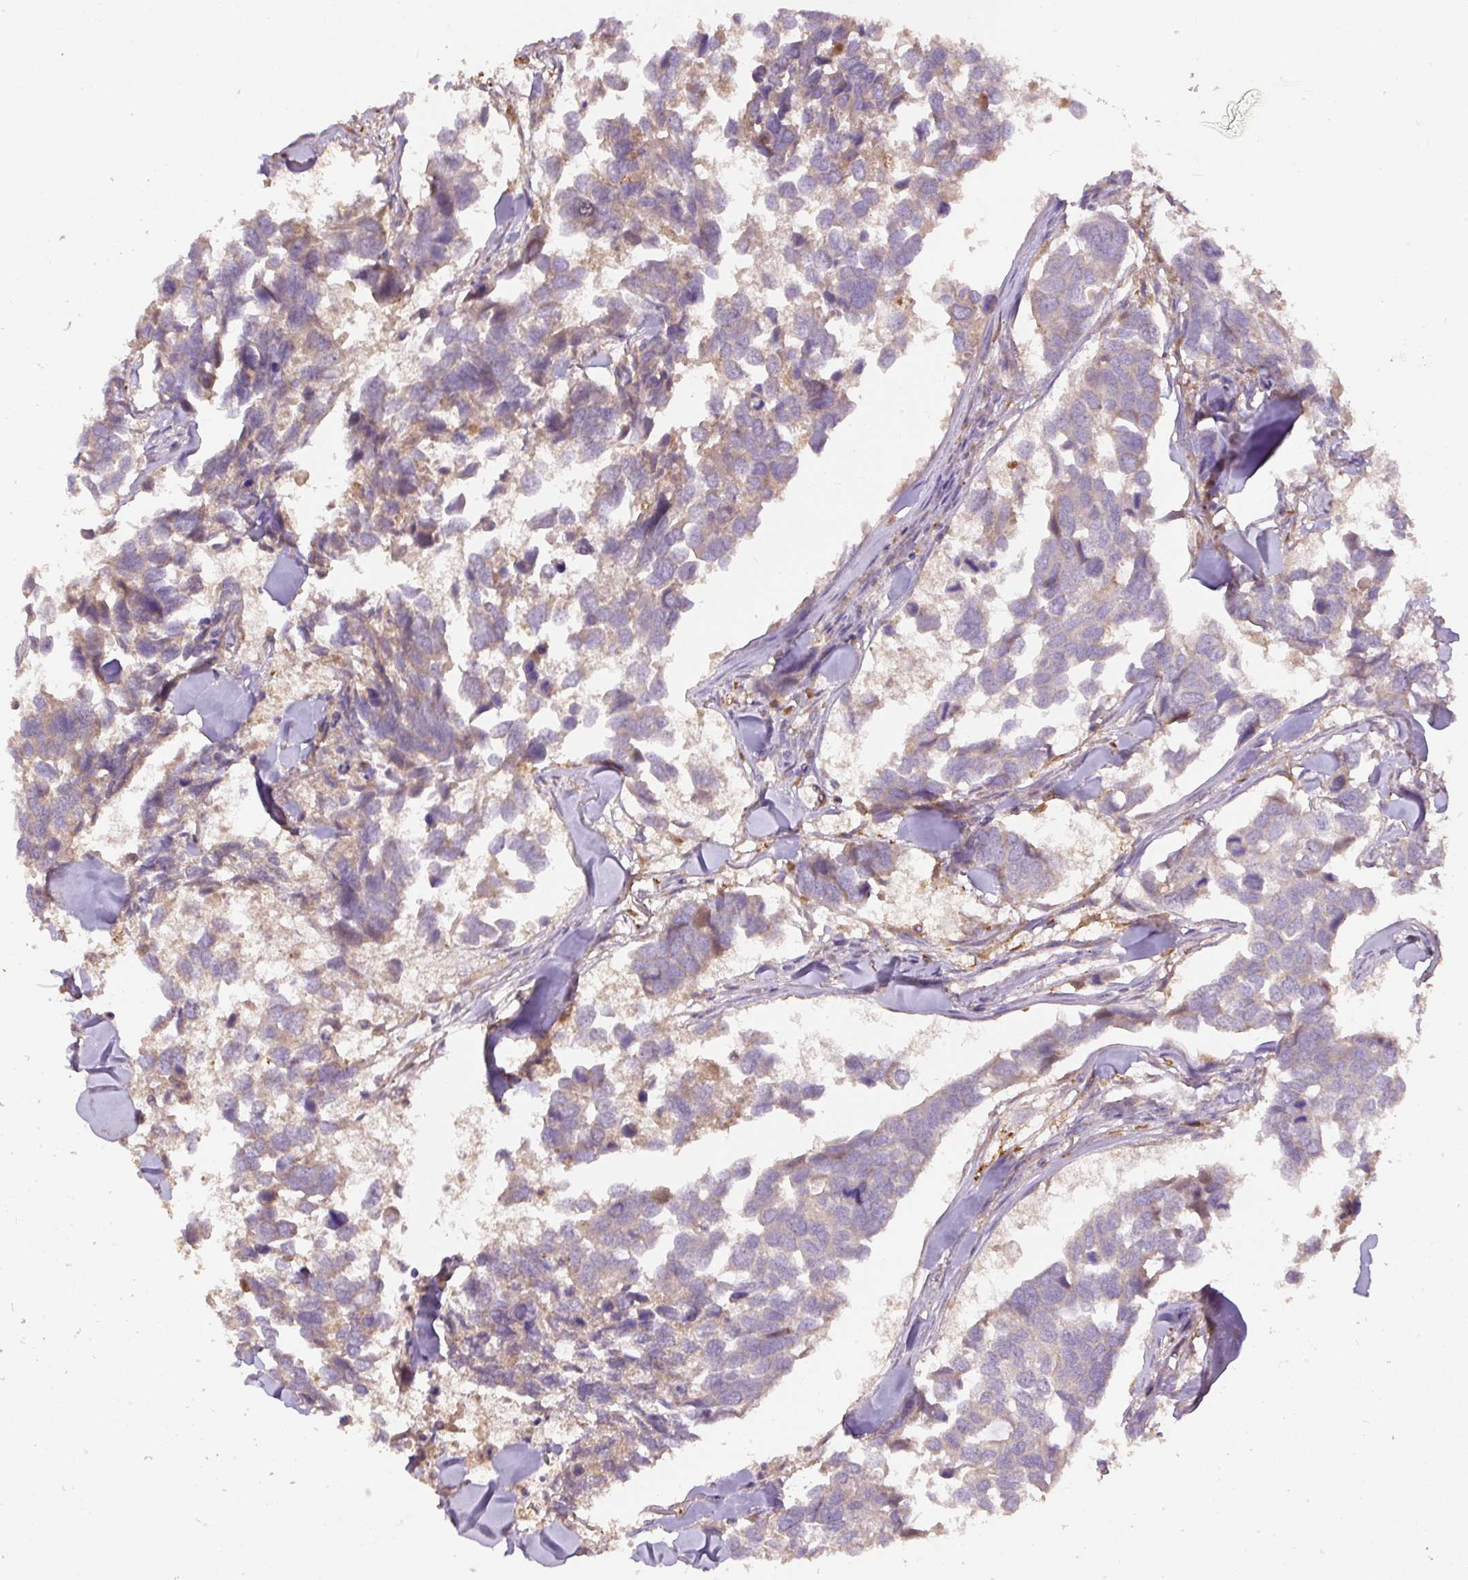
{"staining": {"intensity": "weak", "quantity": "<25%", "location": "cytoplasmic/membranous"}, "tissue": "breast cancer", "cell_type": "Tumor cells", "image_type": "cancer", "snomed": [{"axis": "morphology", "description": "Duct carcinoma"}, {"axis": "topography", "description": "Breast"}], "caption": "Immunohistochemistry of breast cancer (invasive ductal carcinoma) exhibits no expression in tumor cells.", "gene": "DAPK1", "patient": {"sex": "female", "age": 83}}